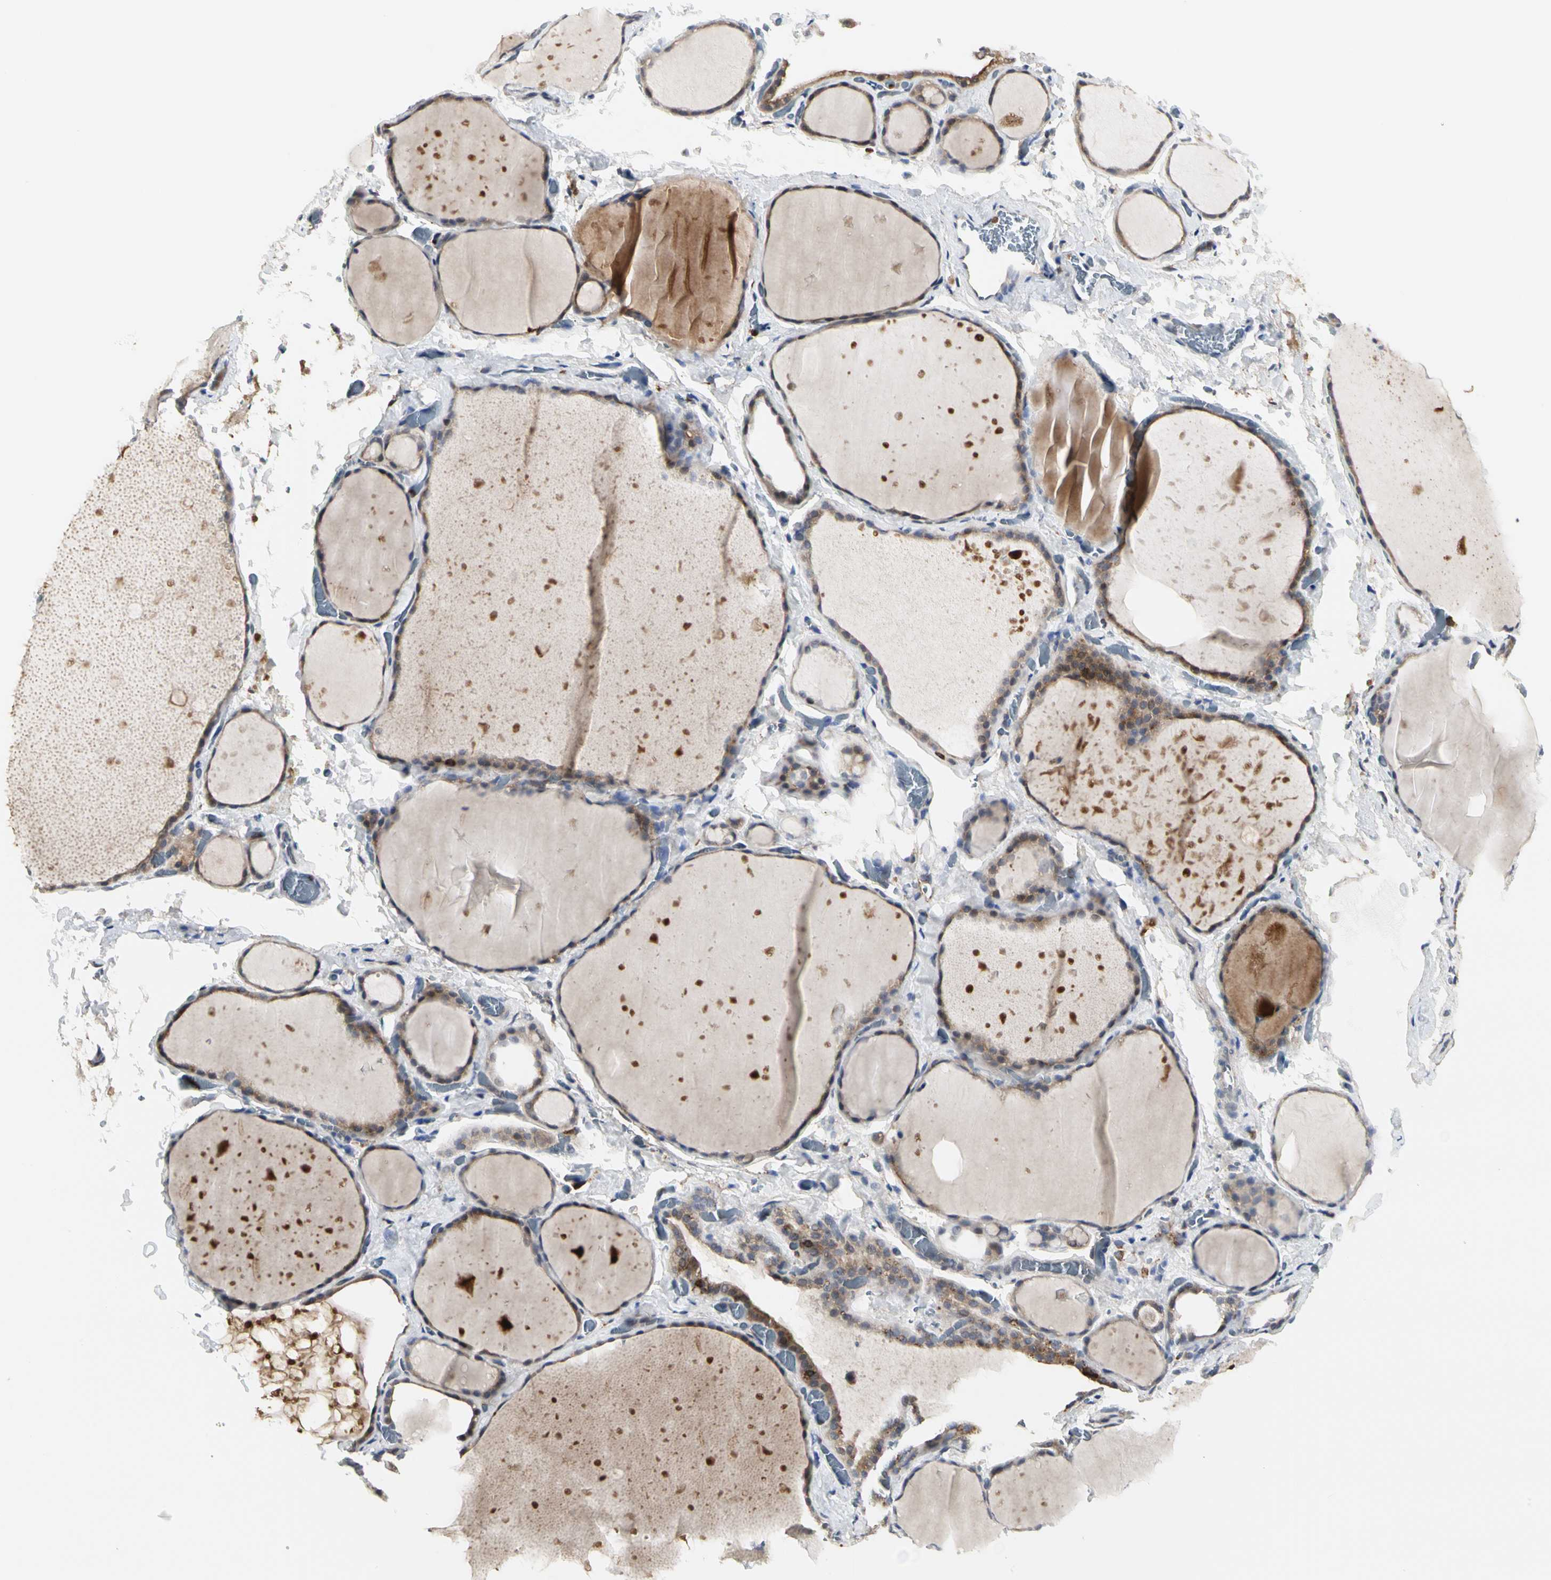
{"staining": {"intensity": "moderate", "quantity": "25%-75%", "location": "cytoplasmic/membranous"}, "tissue": "thyroid gland", "cell_type": "Glandular cells", "image_type": "normal", "snomed": [{"axis": "morphology", "description": "Normal tissue, NOS"}, {"axis": "topography", "description": "Thyroid gland"}], "caption": "Human thyroid gland stained with a protein marker shows moderate staining in glandular cells.", "gene": "NAPG", "patient": {"sex": "male", "age": 76}}